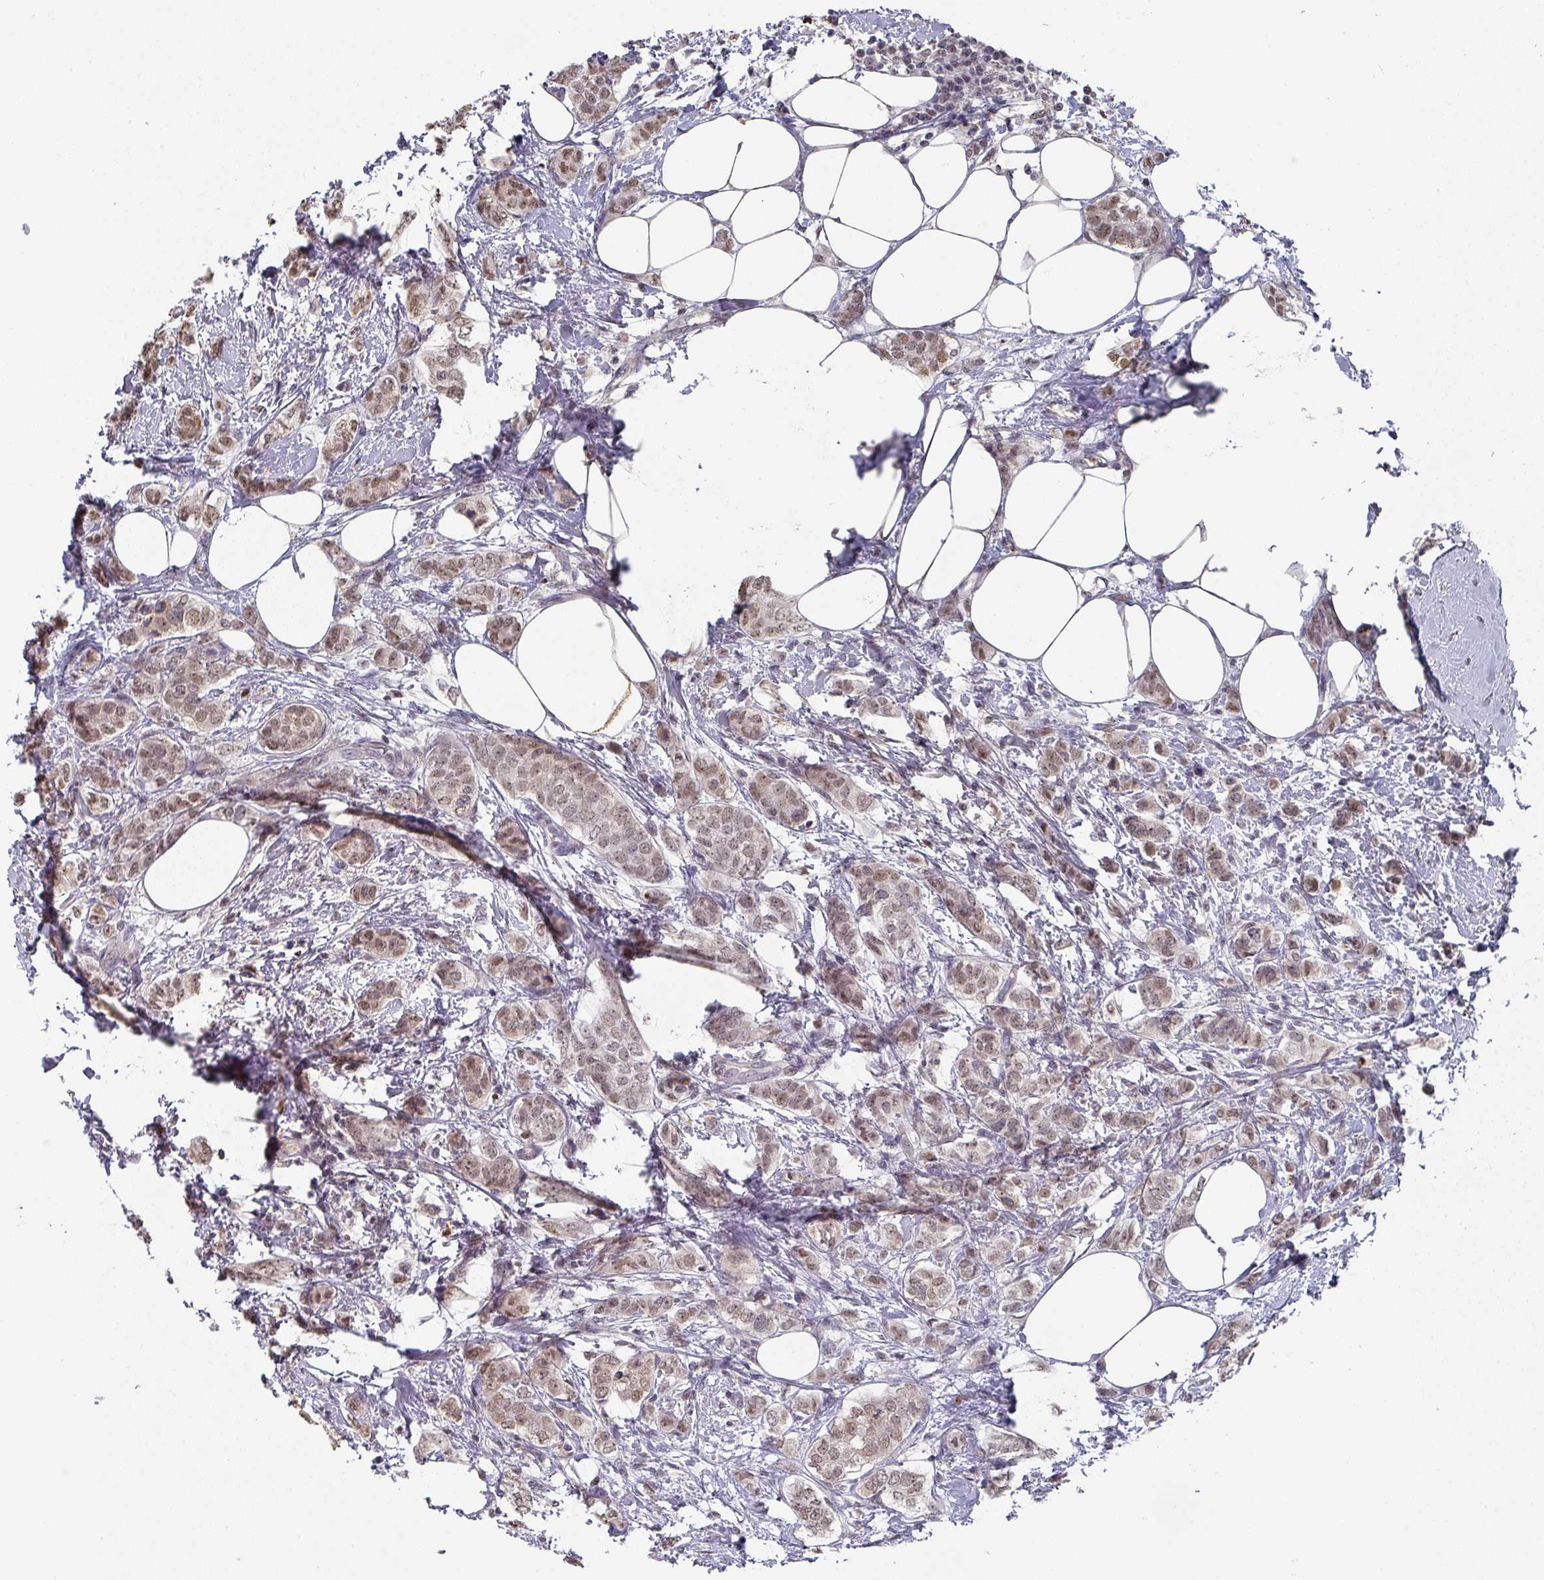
{"staining": {"intensity": "moderate", "quantity": ">75%", "location": "nuclear"}, "tissue": "breast cancer", "cell_type": "Tumor cells", "image_type": "cancer", "snomed": [{"axis": "morphology", "description": "Duct carcinoma"}, {"axis": "topography", "description": "Breast"}], "caption": "A brown stain labels moderate nuclear expression of a protein in human breast cancer (intraductal carcinoma) tumor cells.", "gene": "ZNF654", "patient": {"sex": "female", "age": 72}}